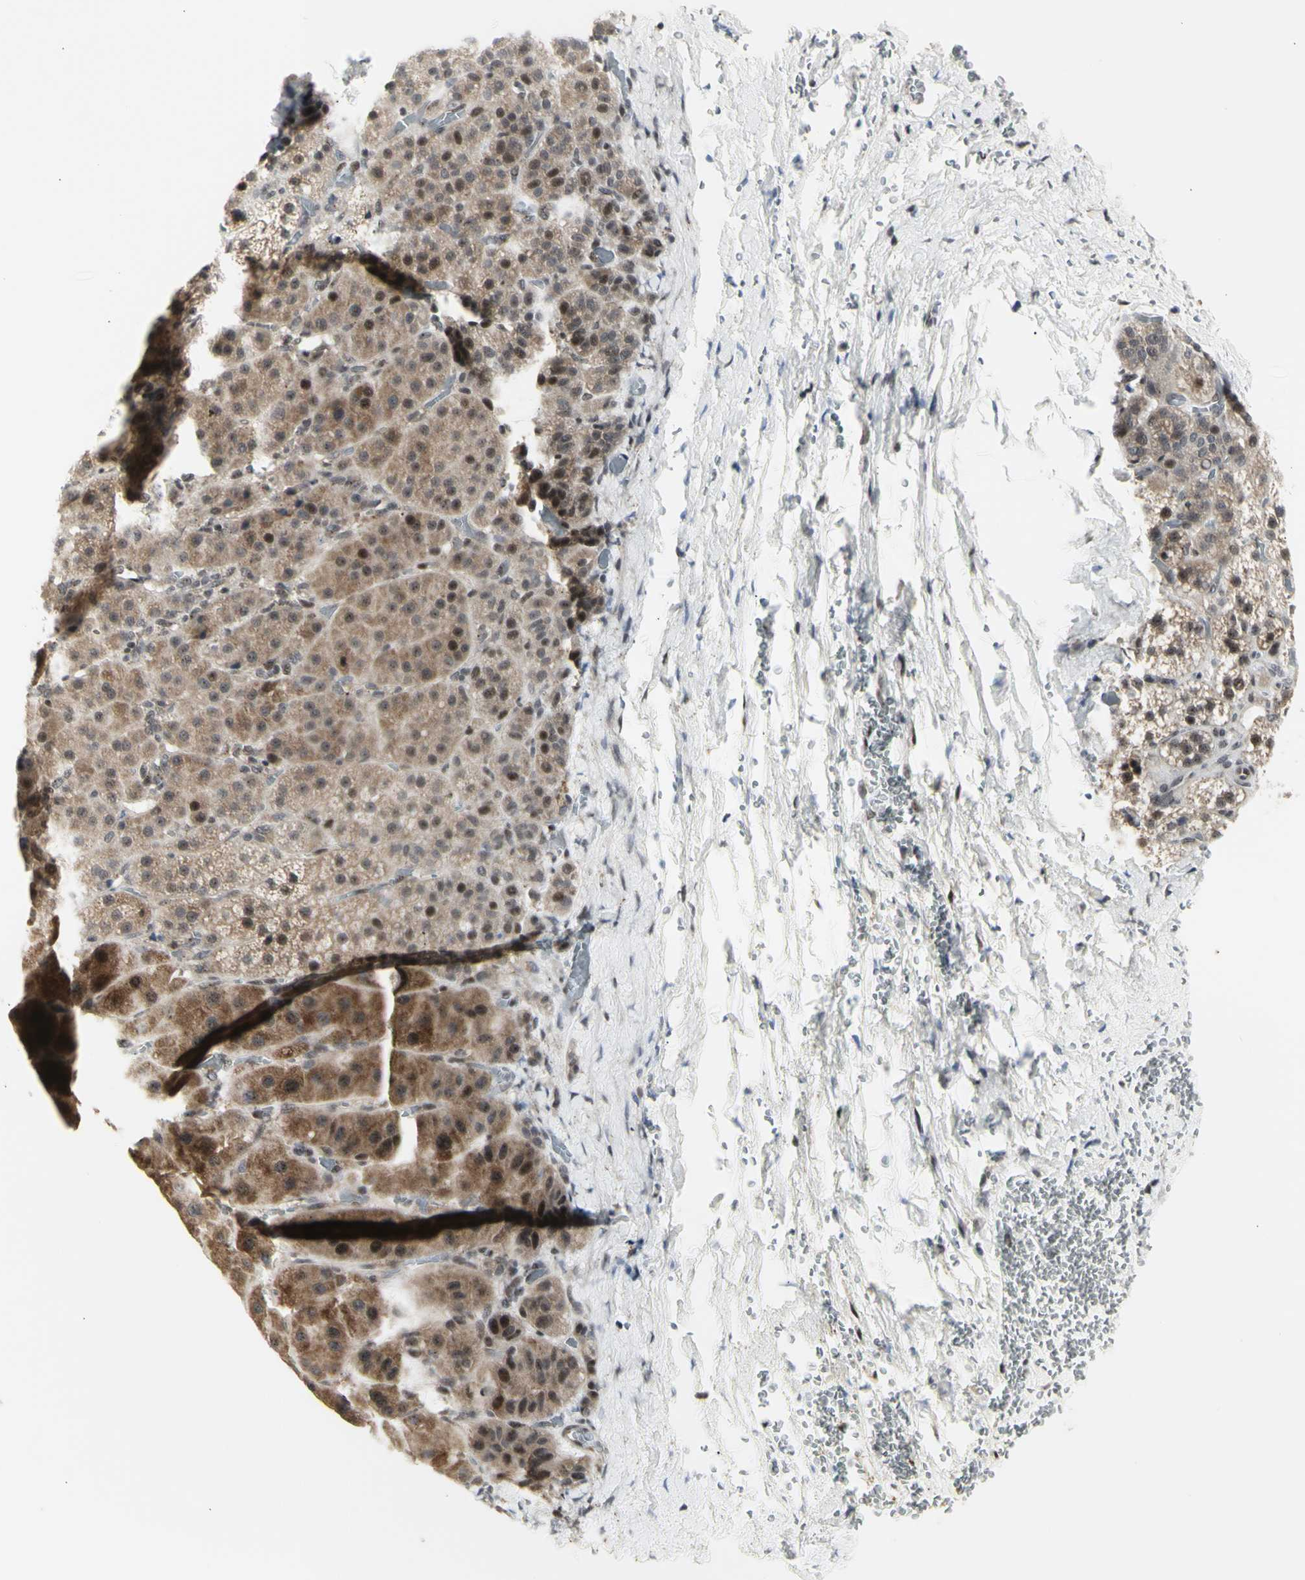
{"staining": {"intensity": "moderate", "quantity": ">75%", "location": "cytoplasmic/membranous,nuclear"}, "tissue": "adrenal gland", "cell_type": "Glandular cells", "image_type": "normal", "snomed": [{"axis": "morphology", "description": "Normal tissue, NOS"}, {"axis": "topography", "description": "Adrenal gland"}], "caption": "This is an image of immunohistochemistry (IHC) staining of normal adrenal gland, which shows moderate positivity in the cytoplasmic/membranous,nuclear of glandular cells.", "gene": "DHRS7B", "patient": {"sex": "female", "age": 57}}